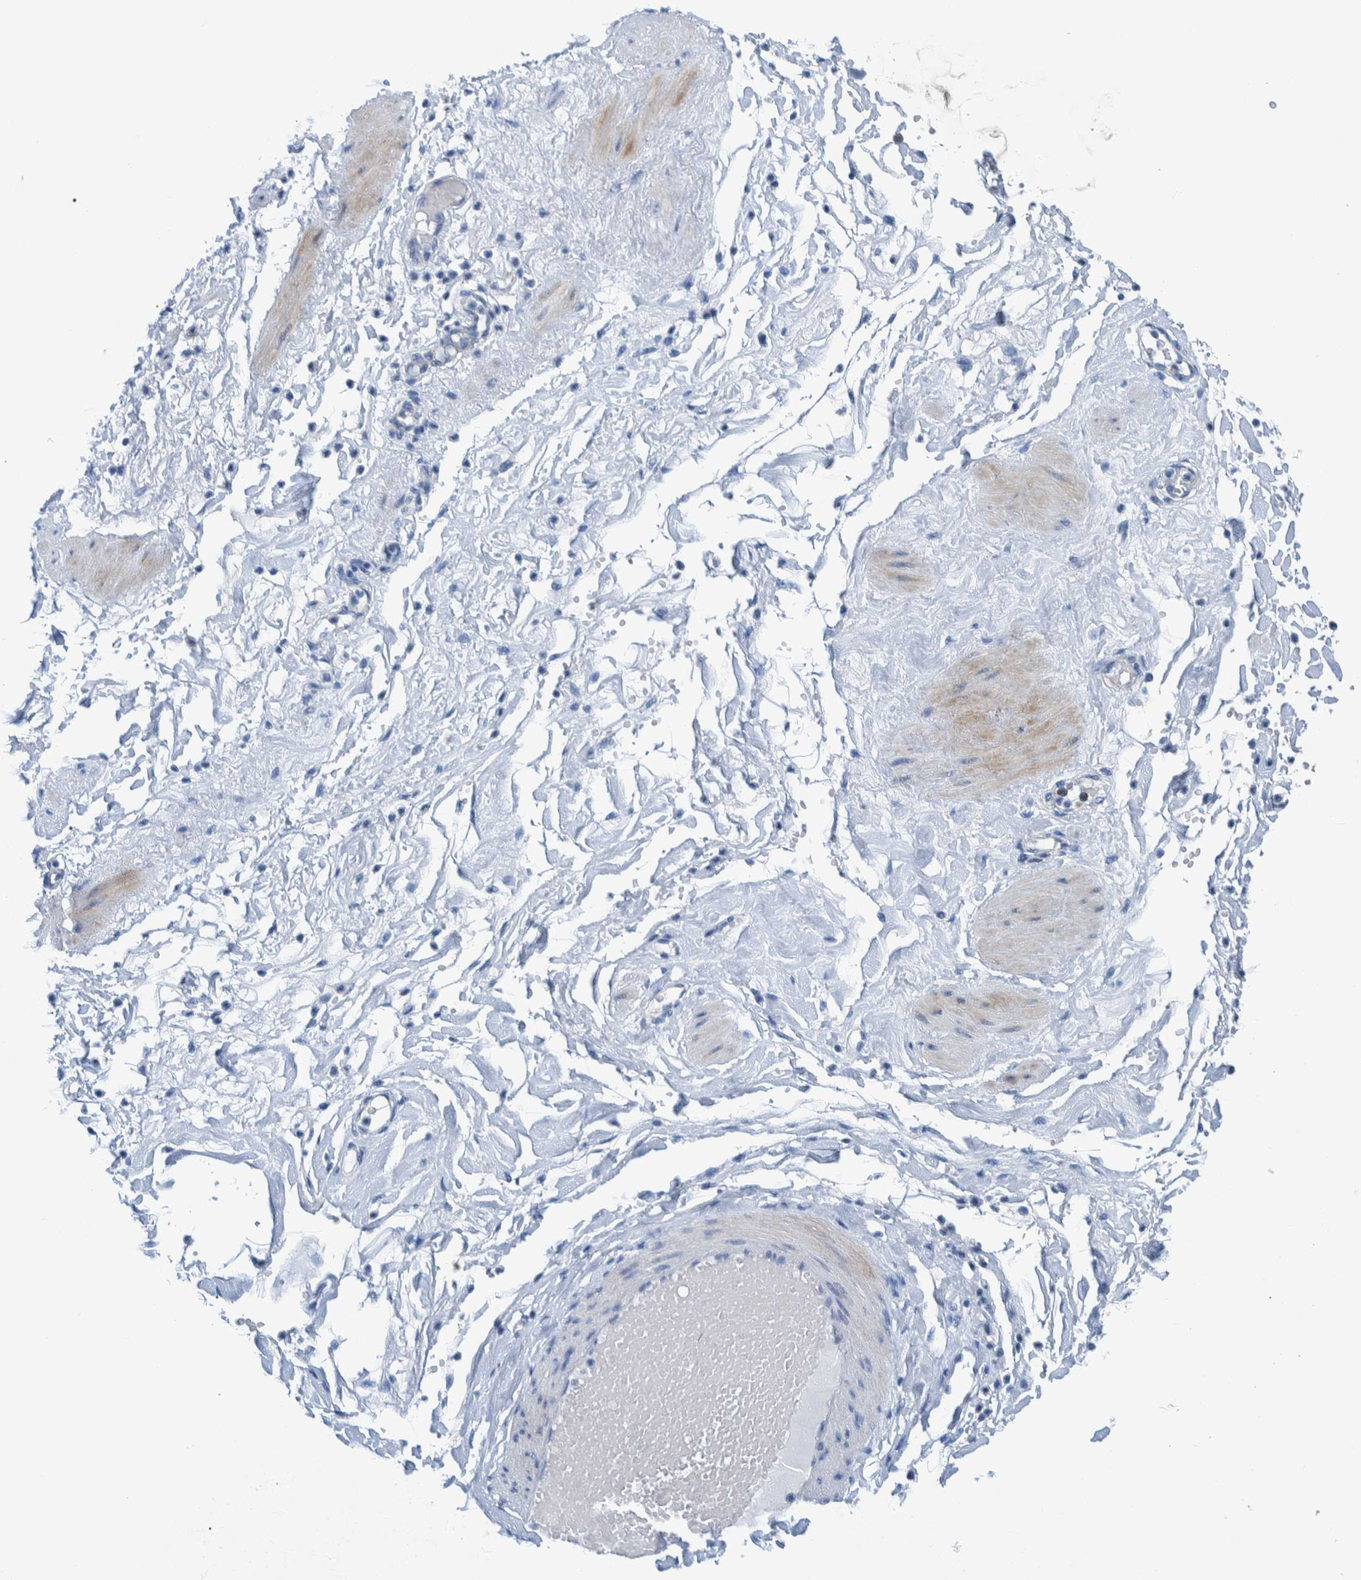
{"staining": {"intensity": "negative", "quantity": "none", "location": "none"}, "tissue": "adipose tissue", "cell_type": "Adipocytes", "image_type": "normal", "snomed": [{"axis": "morphology", "description": "Normal tissue, NOS"}, {"axis": "topography", "description": "Soft tissue"}], "caption": "This is a micrograph of immunohistochemistry (IHC) staining of unremarkable adipose tissue, which shows no staining in adipocytes. (Stains: DAB (3,3'-diaminobenzidine) immunohistochemistry with hematoxylin counter stain, Microscopy: brightfield microscopy at high magnification).", "gene": "IDO1", "patient": {"sex": "male", "age": 72}}